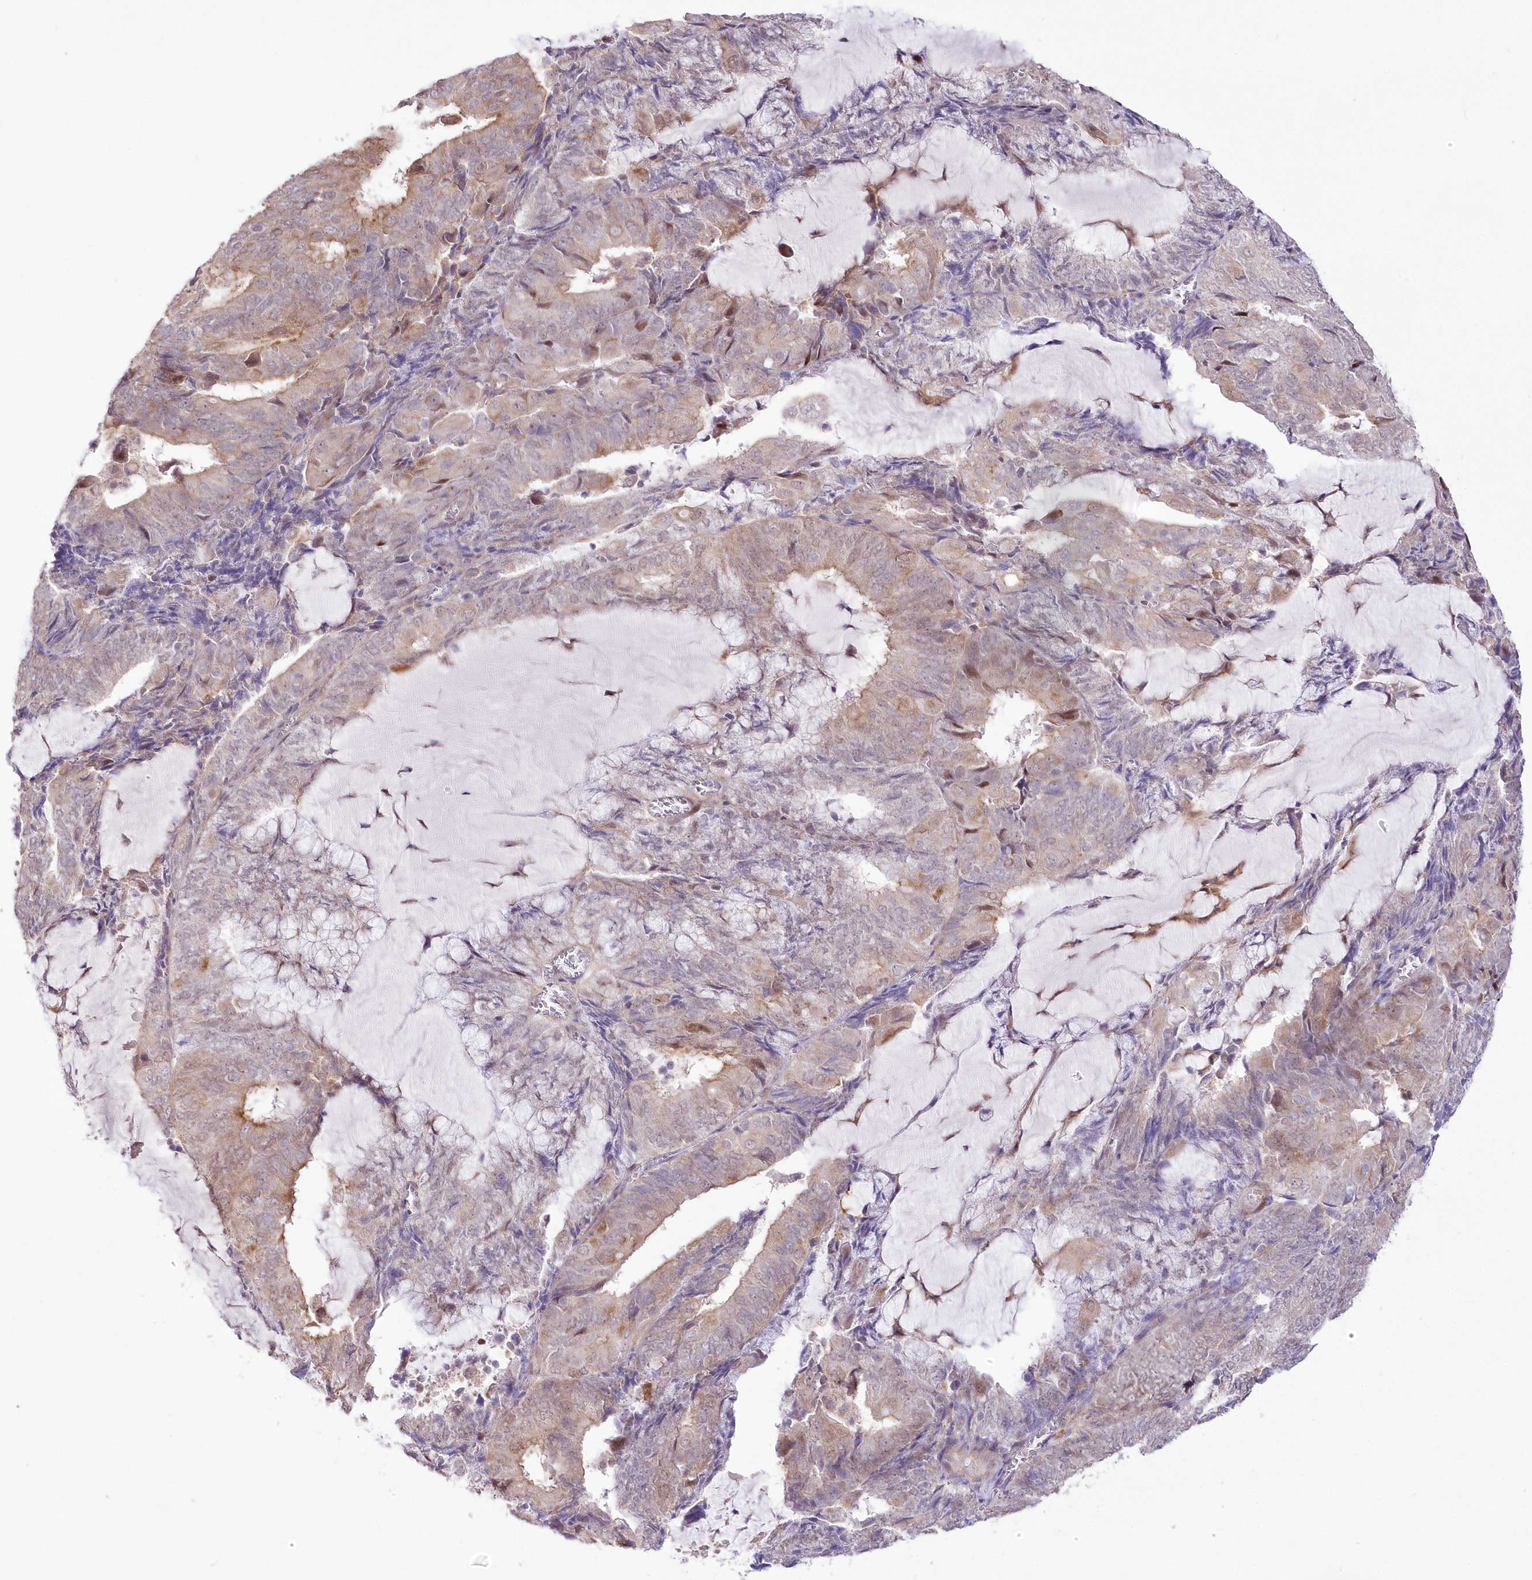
{"staining": {"intensity": "moderate", "quantity": "25%-75%", "location": "cytoplasmic/membranous"}, "tissue": "endometrial cancer", "cell_type": "Tumor cells", "image_type": "cancer", "snomed": [{"axis": "morphology", "description": "Adenocarcinoma, NOS"}, {"axis": "topography", "description": "Endometrium"}], "caption": "An image showing moderate cytoplasmic/membranous staining in about 25%-75% of tumor cells in endometrial cancer, as visualized by brown immunohistochemical staining.", "gene": "FAM241B", "patient": {"sex": "female", "age": 81}}